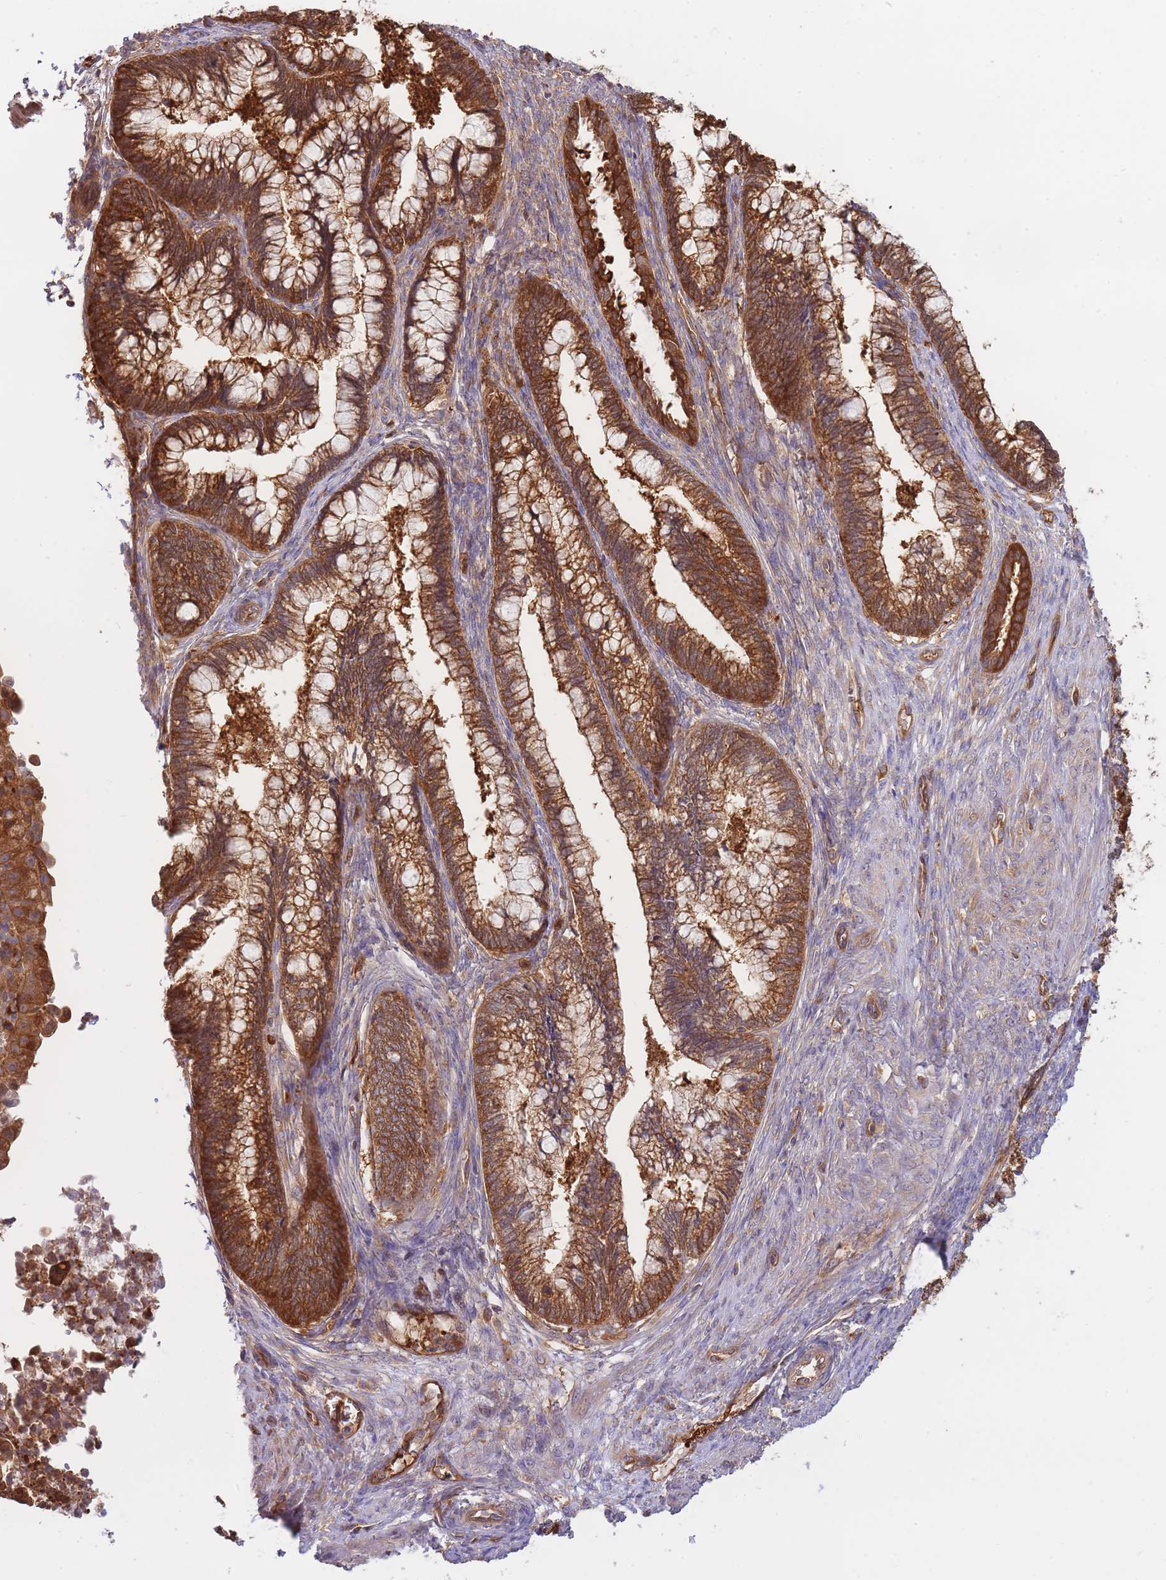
{"staining": {"intensity": "strong", "quantity": ">75%", "location": "cytoplasmic/membranous"}, "tissue": "cervical cancer", "cell_type": "Tumor cells", "image_type": "cancer", "snomed": [{"axis": "morphology", "description": "Adenocarcinoma, NOS"}, {"axis": "topography", "description": "Cervix"}], "caption": "Immunohistochemical staining of cervical cancer reveals high levels of strong cytoplasmic/membranous protein expression in approximately >75% of tumor cells.", "gene": "SLC4A9", "patient": {"sex": "female", "age": 44}}